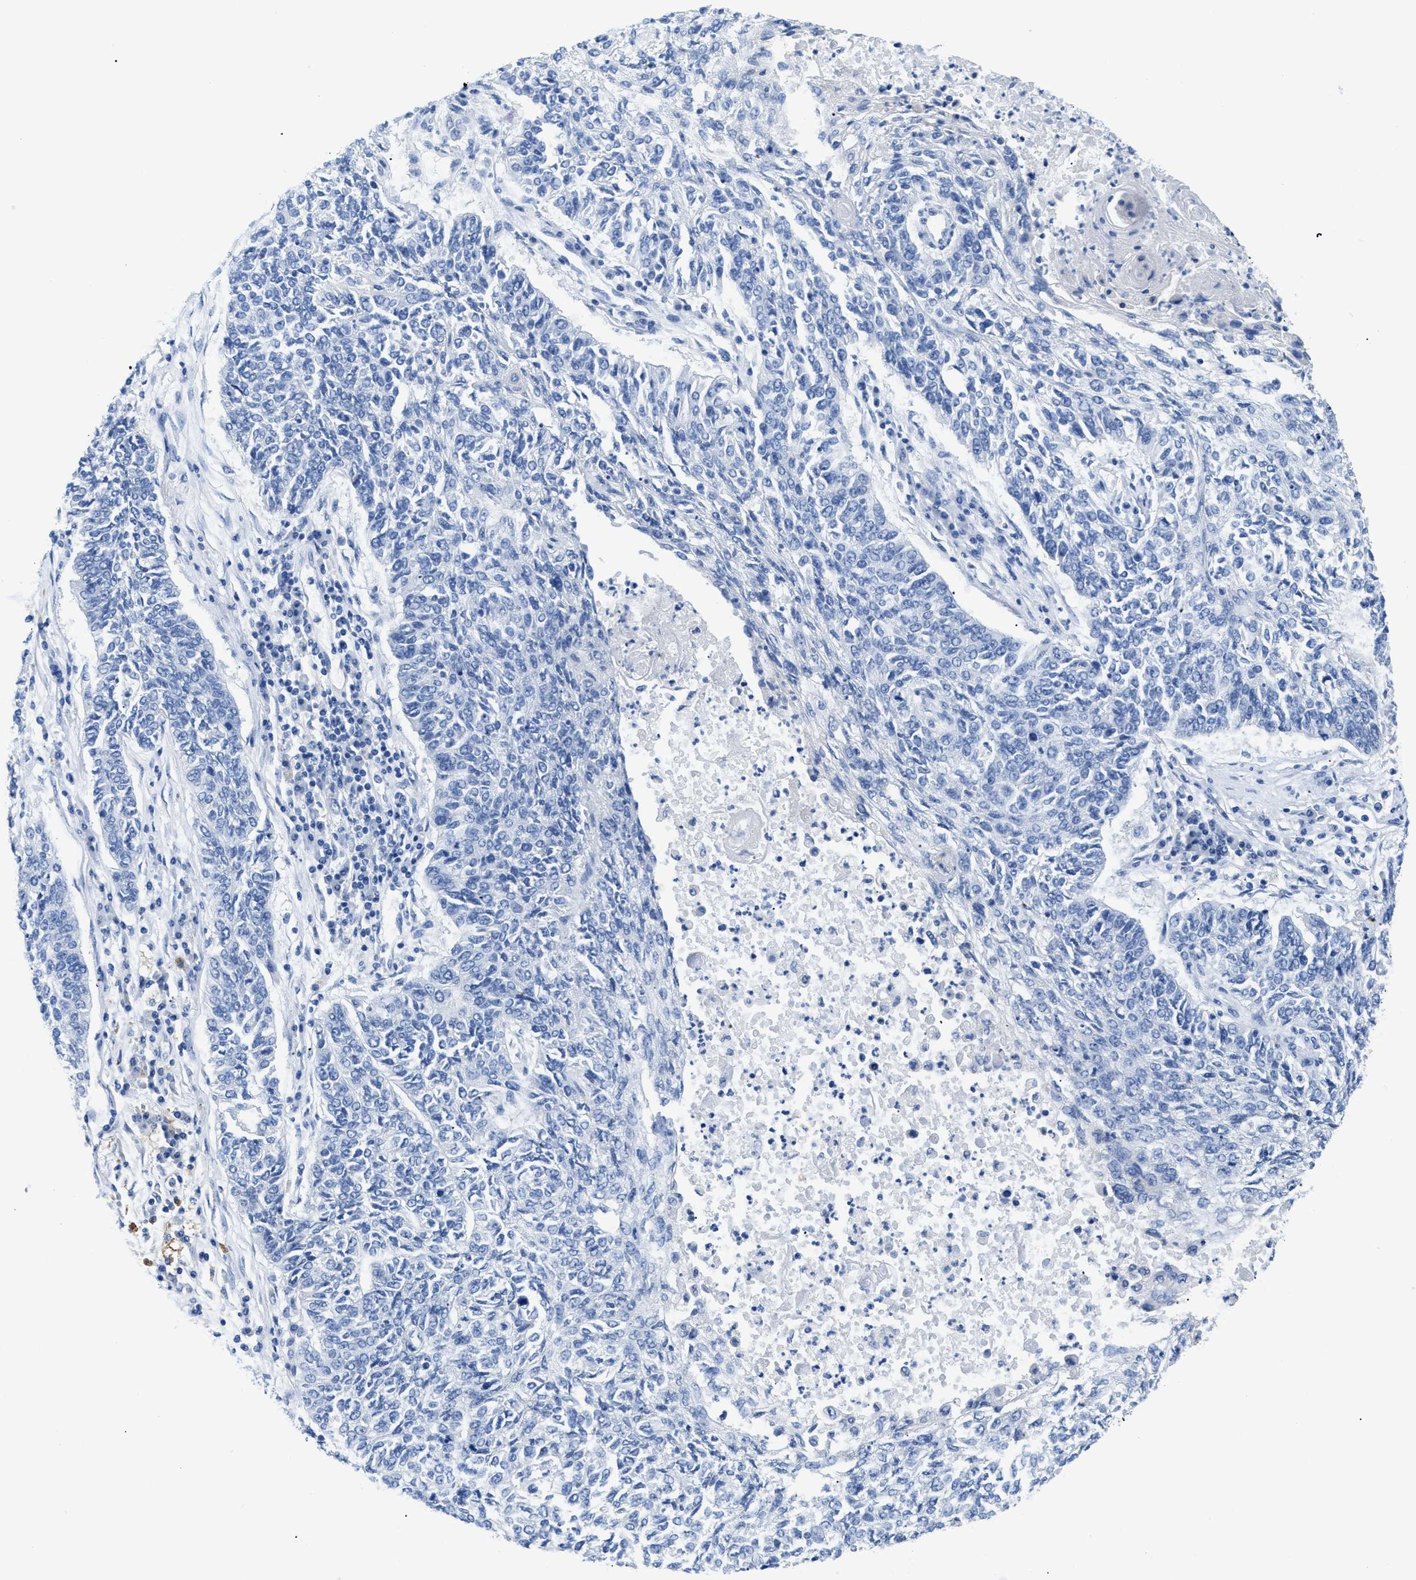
{"staining": {"intensity": "negative", "quantity": "none", "location": "none"}, "tissue": "lung cancer", "cell_type": "Tumor cells", "image_type": "cancer", "snomed": [{"axis": "morphology", "description": "Normal tissue, NOS"}, {"axis": "morphology", "description": "Squamous cell carcinoma, NOS"}, {"axis": "topography", "description": "Cartilage tissue"}, {"axis": "topography", "description": "Bronchus"}, {"axis": "topography", "description": "Lung"}], "caption": "Immunohistochemistry photomicrograph of human lung squamous cell carcinoma stained for a protein (brown), which exhibits no staining in tumor cells.", "gene": "APOBEC2", "patient": {"sex": "female", "age": 49}}